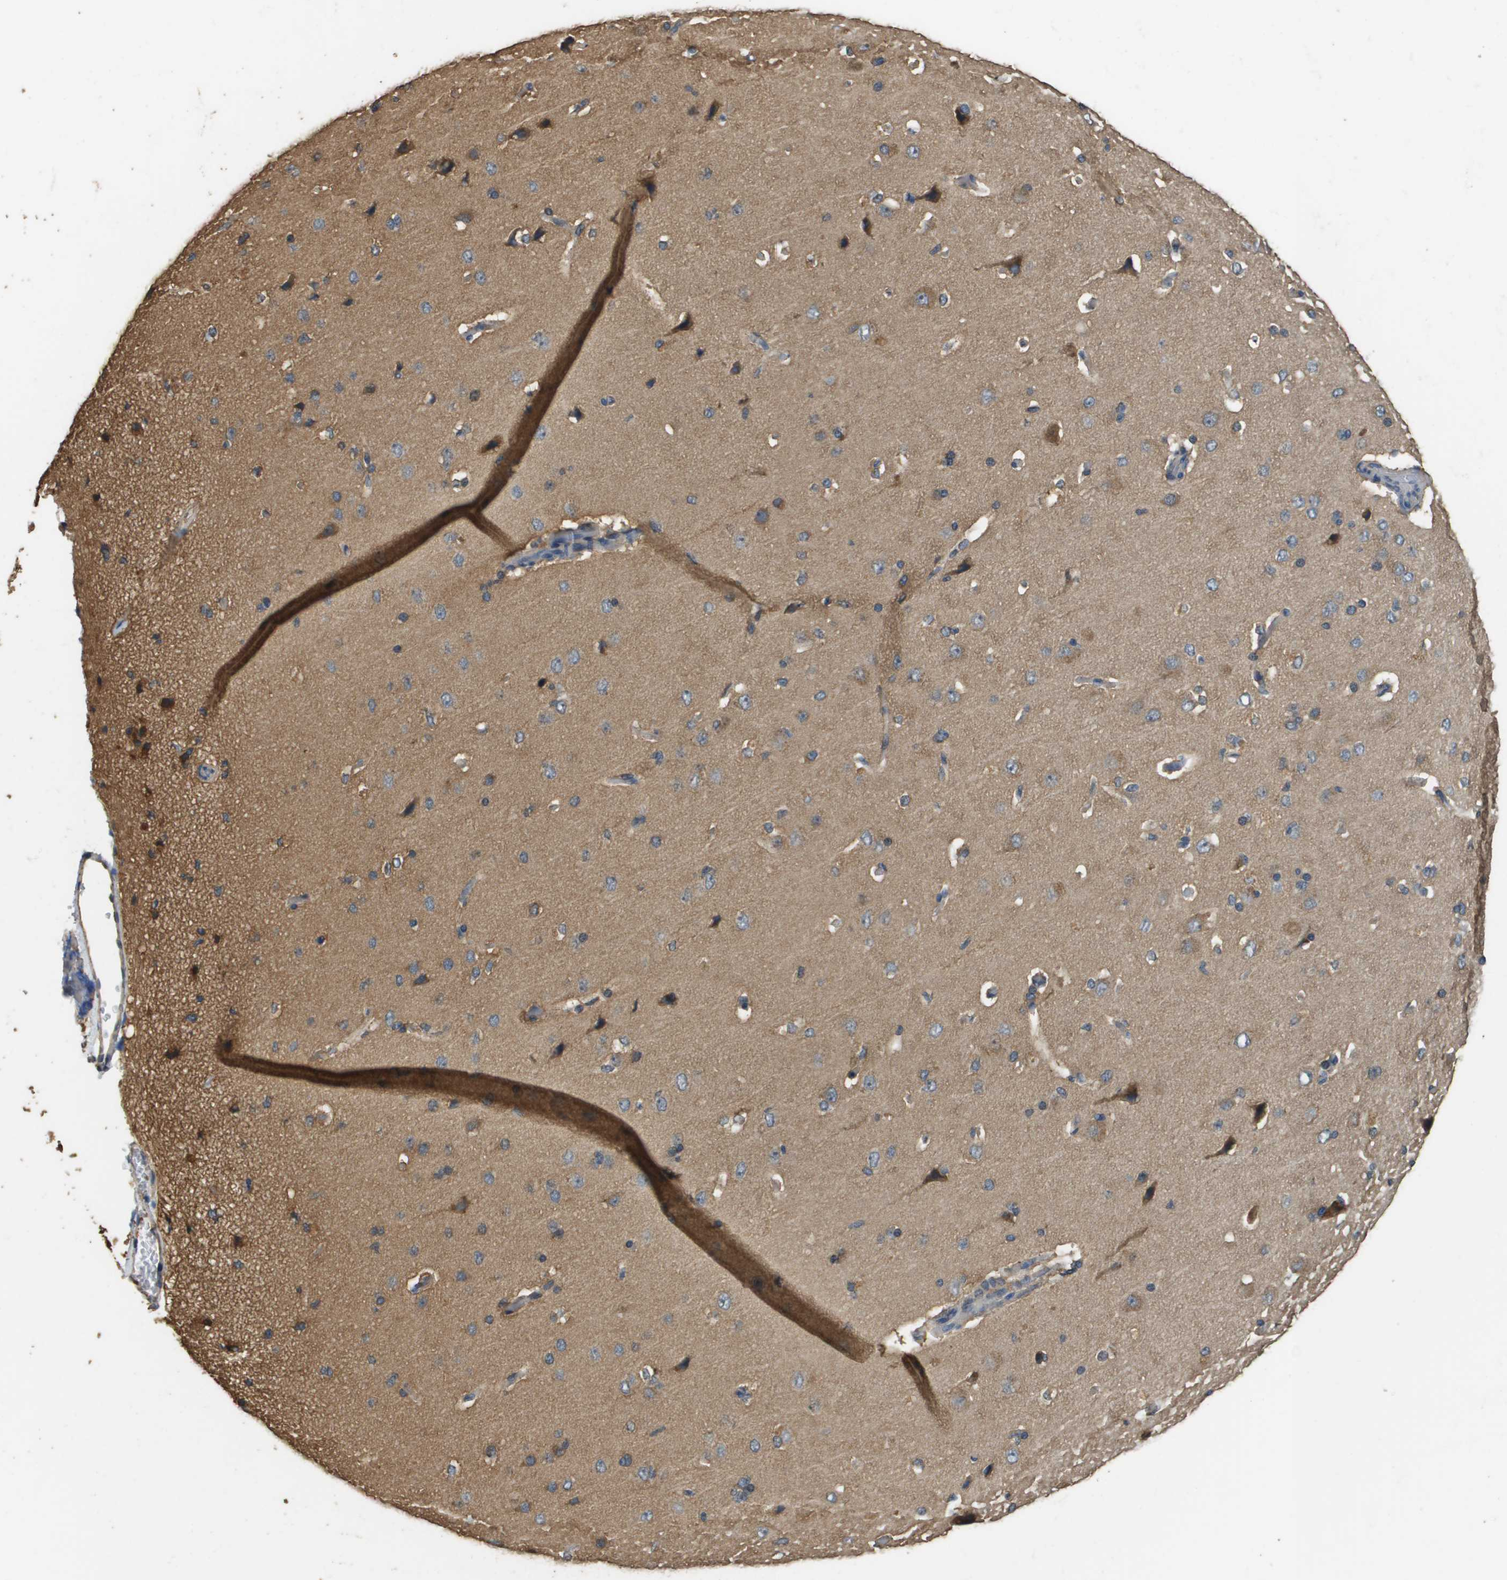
{"staining": {"intensity": "negative", "quantity": "none", "location": "none"}, "tissue": "cerebral cortex", "cell_type": "Endothelial cells", "image_type": "normal", "snomed": [{"axis": "morphology", "description": "Normal tissue, NOS"}, {"axis": "topography", "description": "Cerebral cortex"}], "caption": "Benign cerebral cortex was stained to show a protein in brown. There is no significant staining in endothelial cells.", "gene": "RAB6B", "patient": {"sex": "male", "age": 62}}